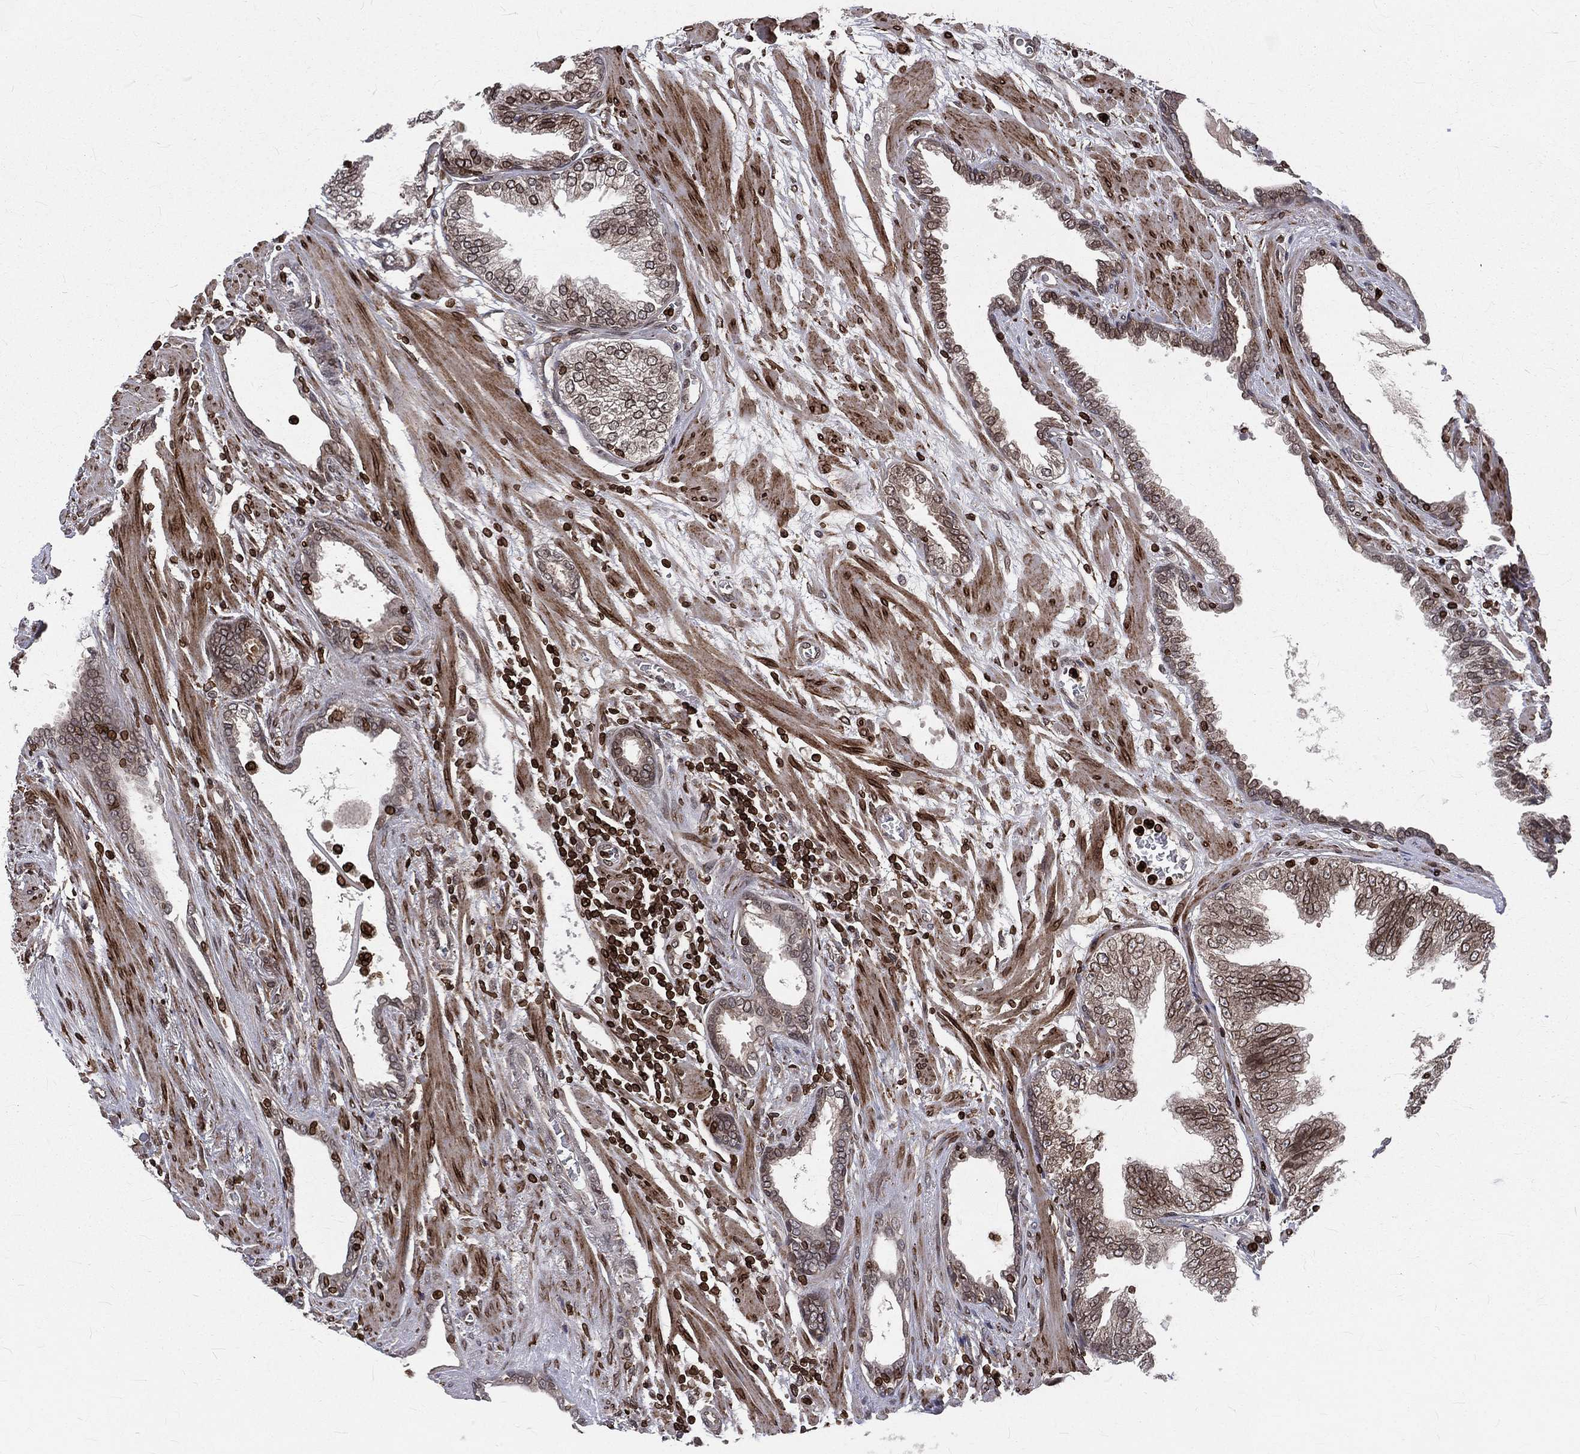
{"staining": {"intensity": "moderate", "quantity": "<25%", "location": "cytoplasmic/membranous,nuclear"}, "tissue": "prostate cancer", "cell_type": "Tumor cells", "image_type": "cancer", "snomed": [{"axis": "morphology", "description": "Adenocarcinoma, Low grade"}, {"axis": "topography", "description": "Prostate"}], "caption": "Protein staining demonstrates moderate cytoplasmic/membranous and nuclear staining in about <25% of tumor cells in low-grade adenocarcinoma (prostate). Using DAB (3,3'-diaminobenzidine) (brown) and hematoxylin (blue) stains, captured at high magnification using brightfield microscopy.", "gene": "LBR", "patient": {"sex": "male", "age": 69}}